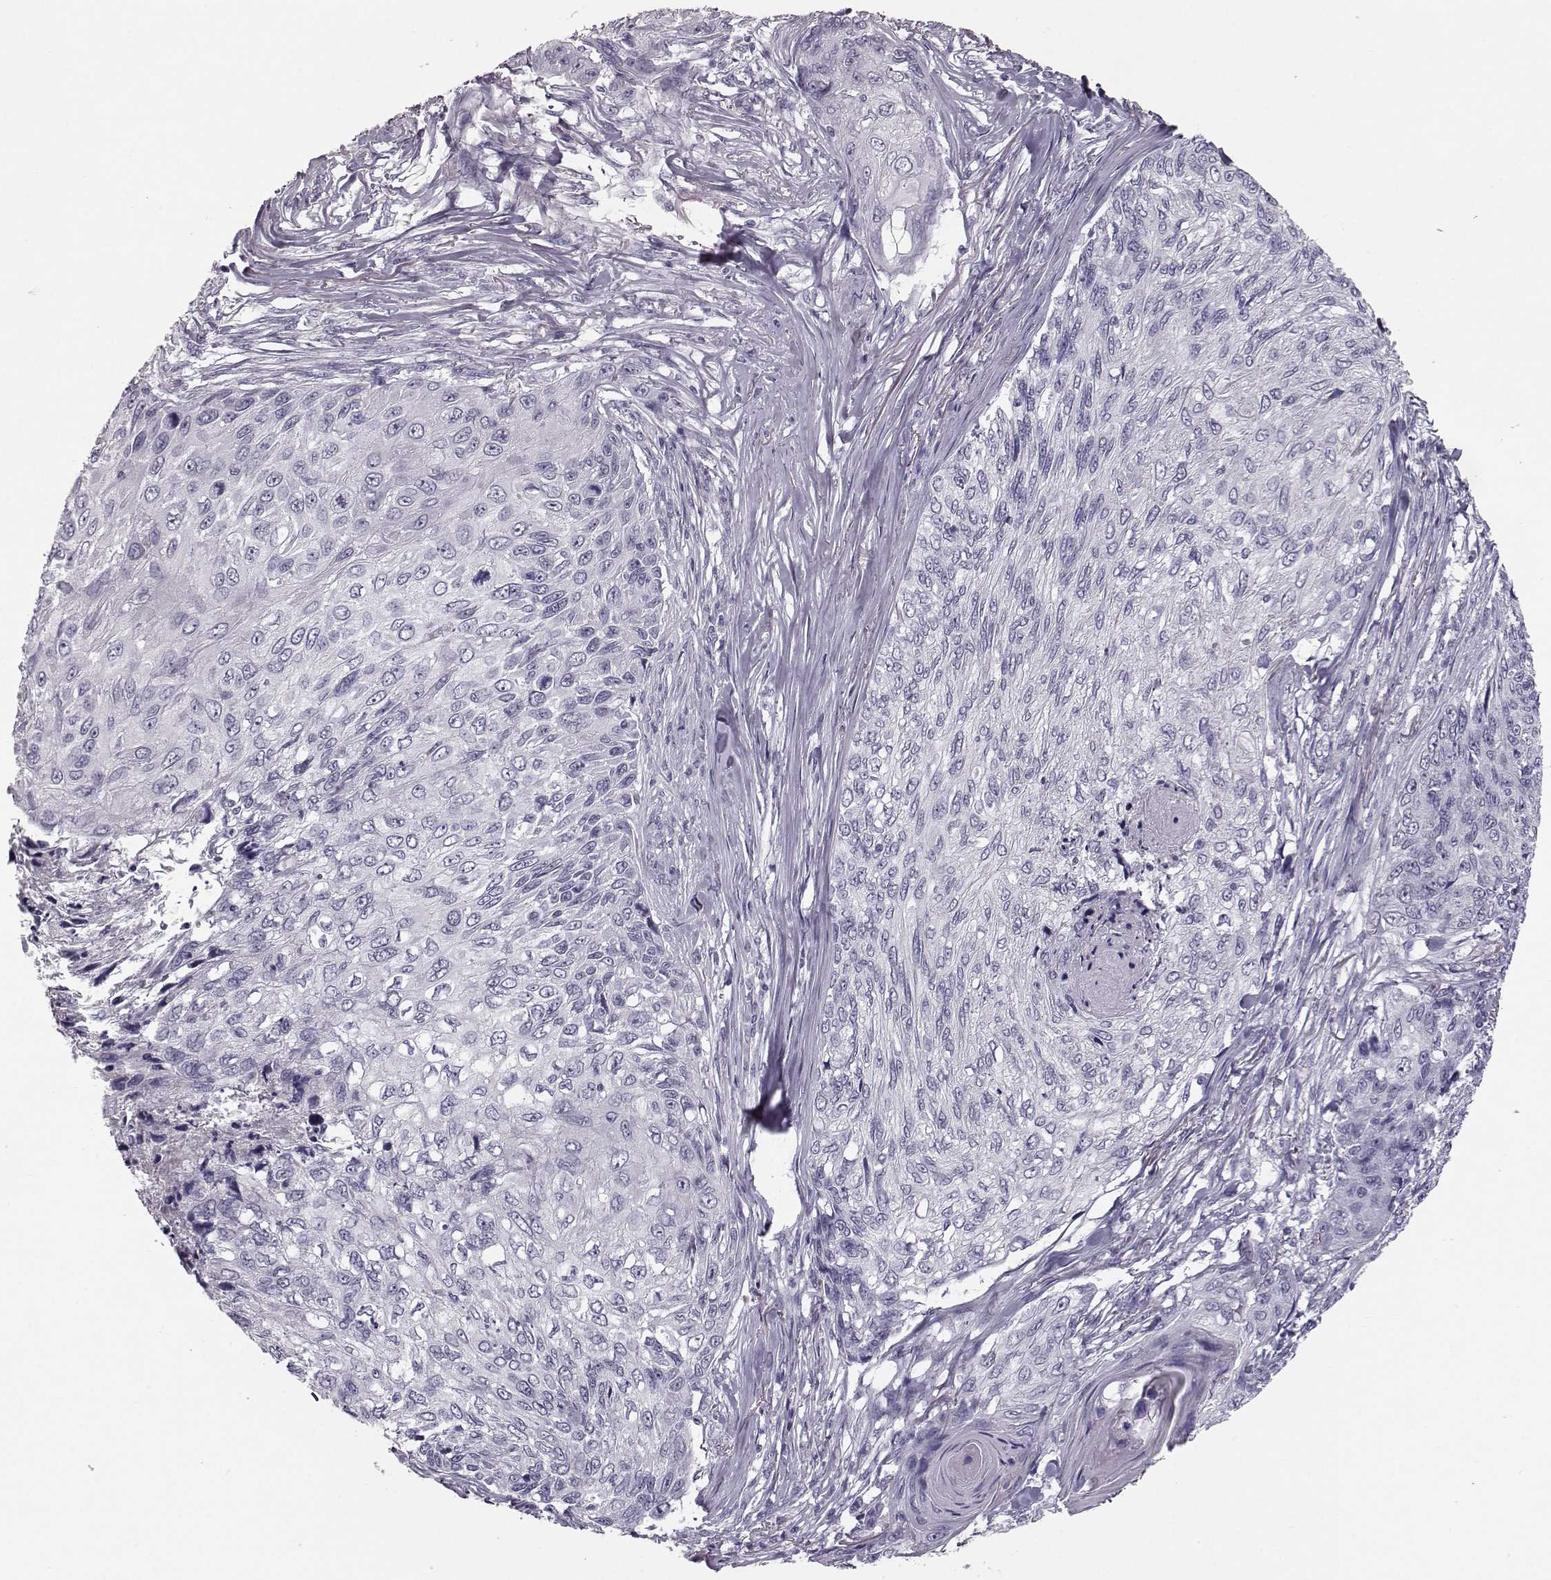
{"staining": {"intensity": "negative", "quantity": "none", "location": "none"}, "tissue": "skin cancer", "cell_type": "Tumor cells", "image_type": "cancer", "snomed": [{"axis": "morphology", "description": "Squamous cell carcinoma, NOS"}, {"axis": "topography", "description": "Skin"}], "caption": "Histopathology image shows no significant protein expression in tumor cells of skin cancer (squamous cell carcinoma).", "gene": "CCL19", "patient": {"sex": "male", "age": 92}}